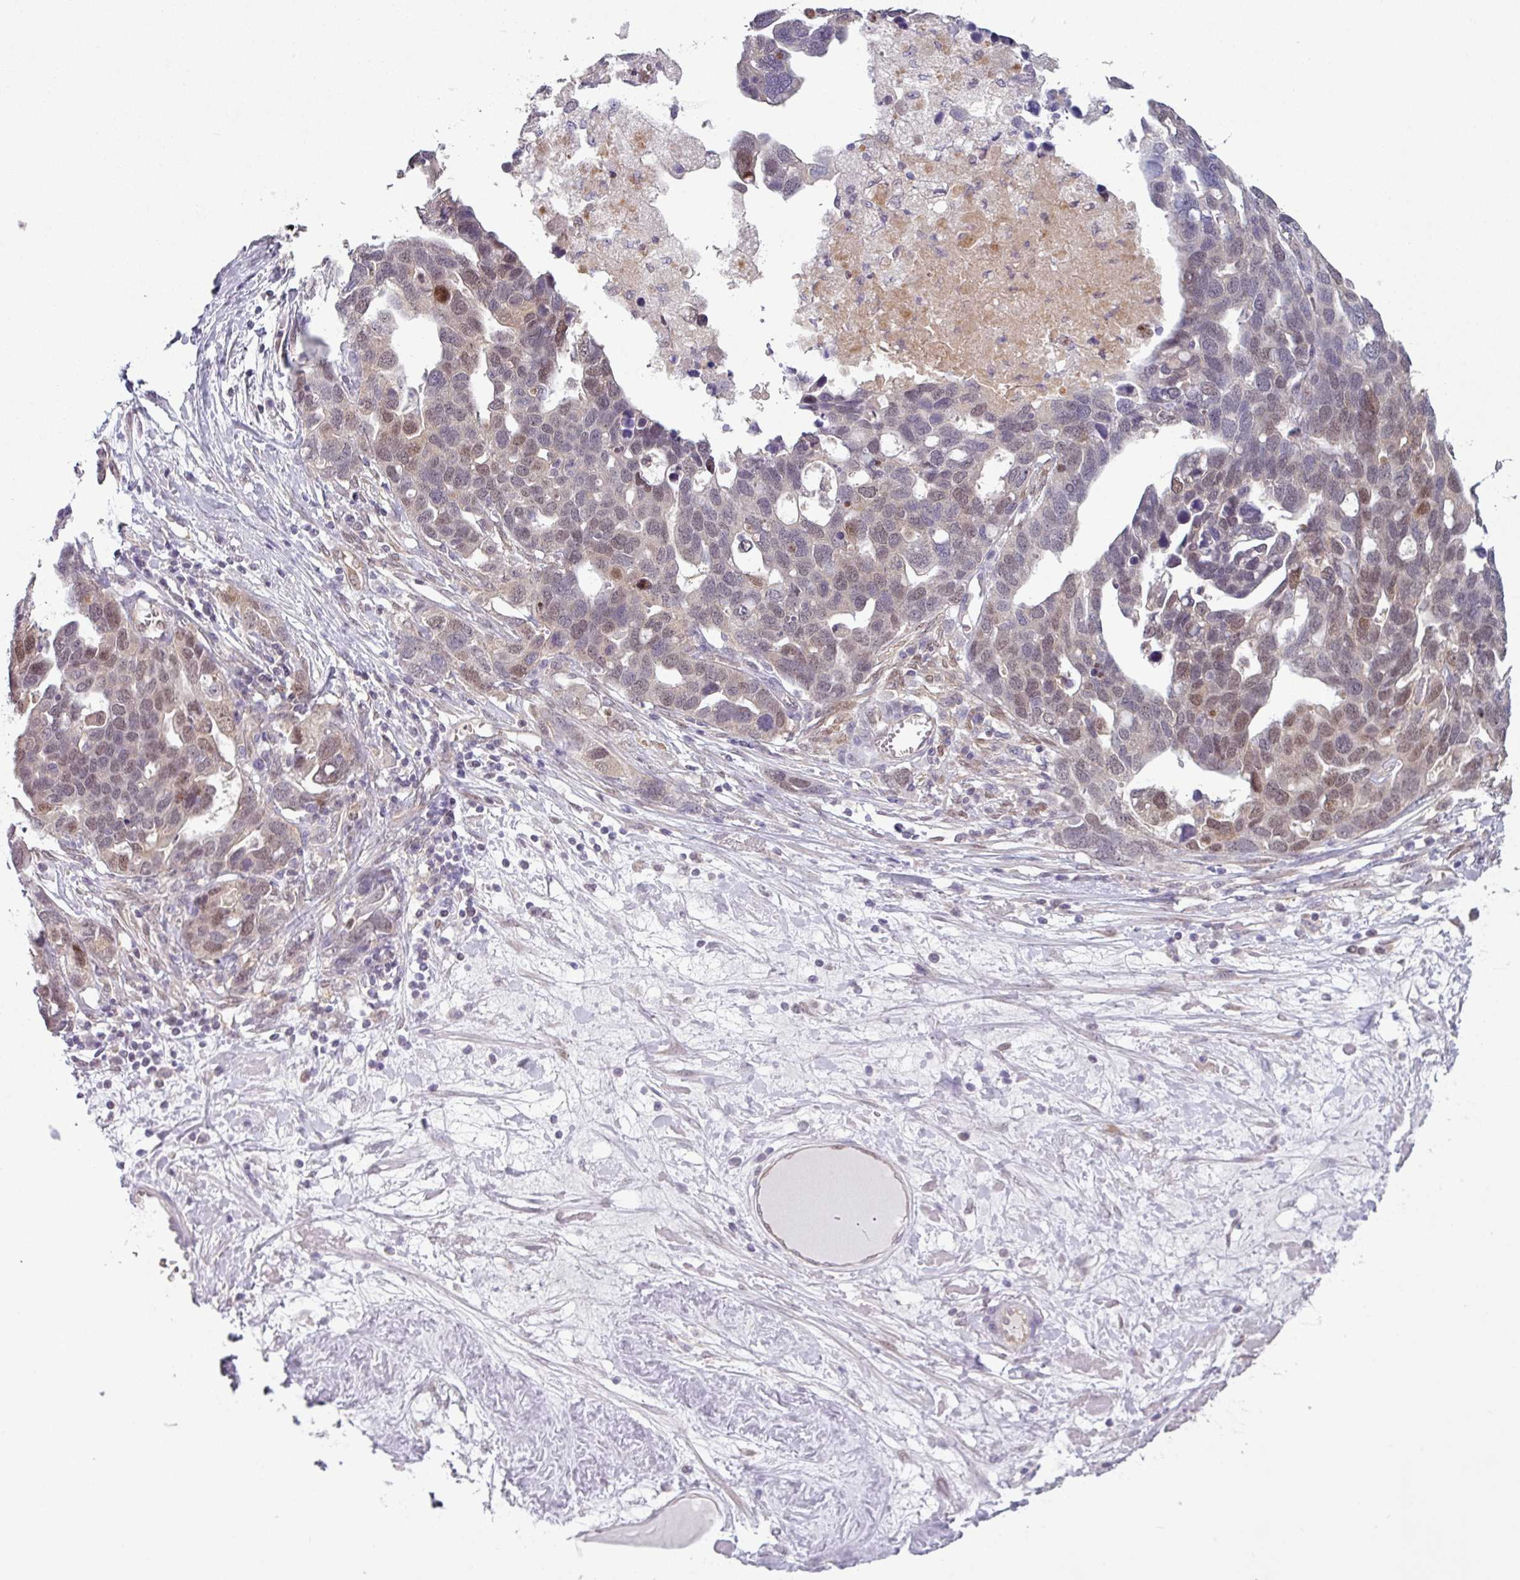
{"staining": {"intensity": "moderate", "quantity": "<25%", "location": "nuclear"}, "tissue": "ovarian cancer", "cell_type": "Tumor cells", "image_type": "cancer", "snomed": [{"axis": "morphology", "description": "Cystadenocarcinoma, serous, NOS"}, {"axis": "topography", "description": "Ovary"}], "caption": "Immunohistochemistry of human ovarian cancer displays low levels of moderate nuclear staining in about <25% of tumor cells. Nuclei are stained in blue.", "gene": "TTLL12", "patient": {"sex": "female", "age": 54}}